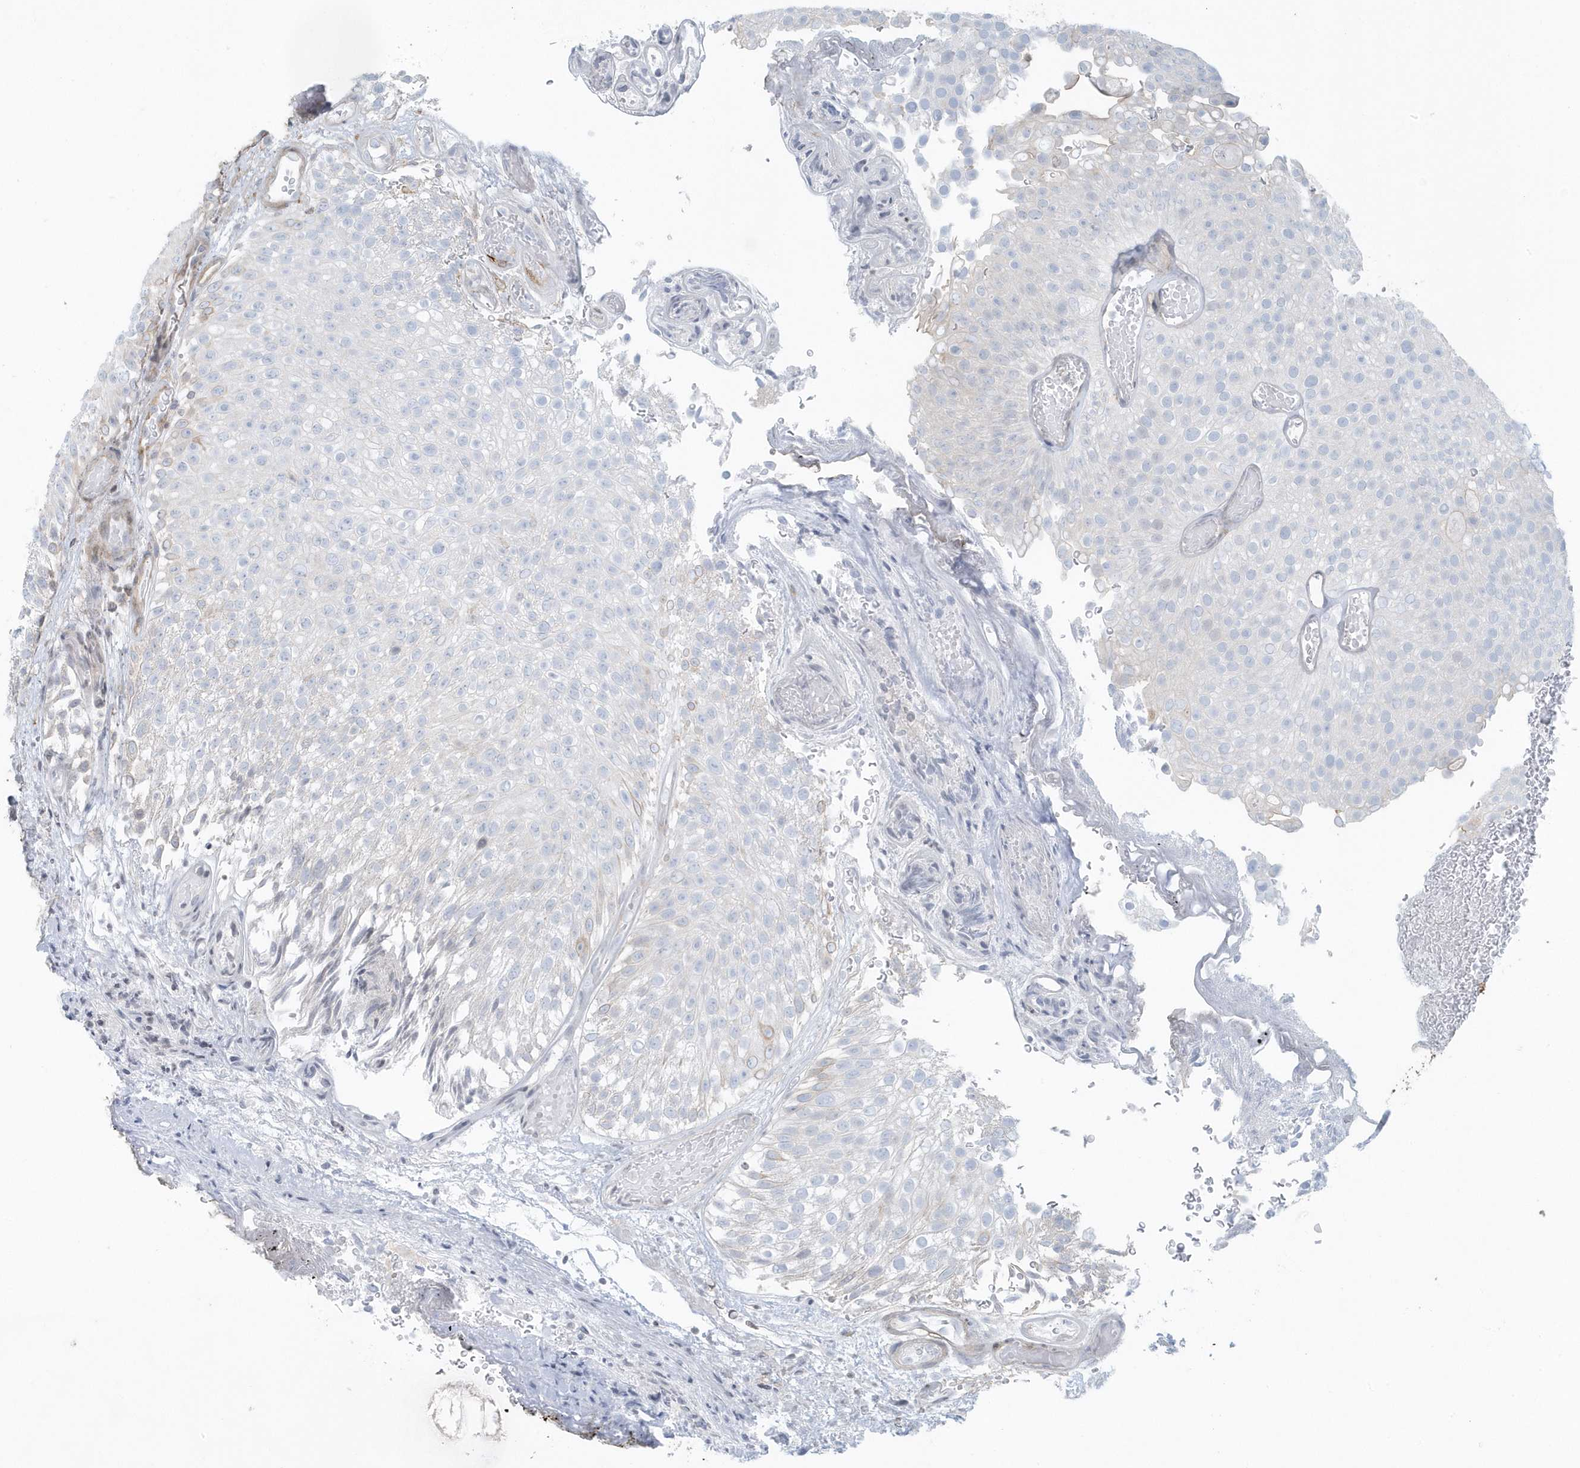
{"staining": {"intensity": "negative", "quantity": "none", "location": "none"}, "tissue": "urothelial cancer", "cell_type": "Tumor cells", "image_type": "cancer", "snomed": [{"axis": "morphology", "description": "Urothelial carcinoma, Low grade"}, {"axis": "topography", "description": "Urinary bladder"}], "caption": "This is an IHC micrograph of human urothelial carcinoma (low-grade). There is no staining in tumor cells.", "gene": "CACNB2", "patient": {"sex": "male", "age": 78}}